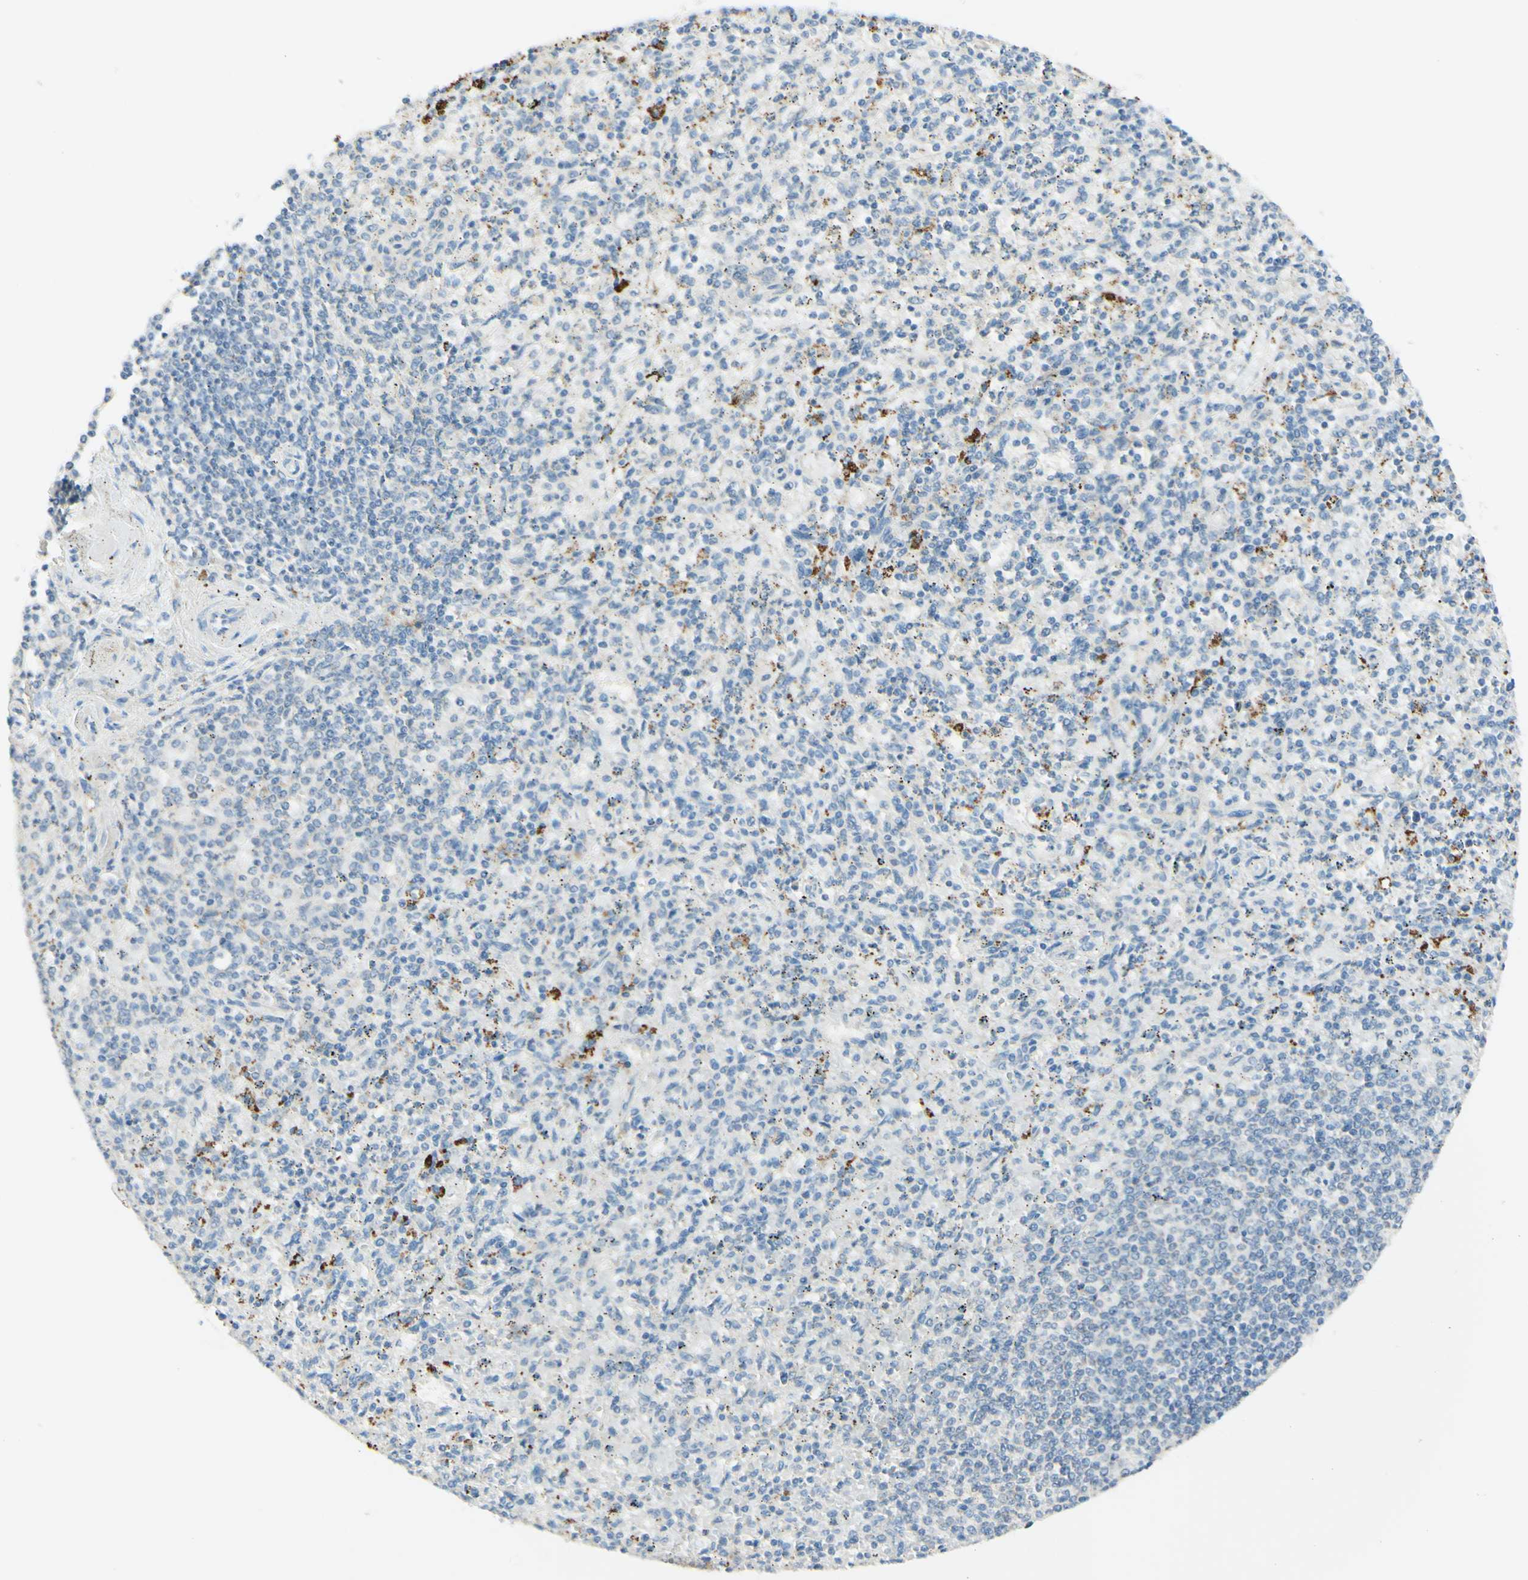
{"staining": {"intensity": "moderate", "quantity": "25%-75%", "location": "cytoplasmic/membranous"}, "tissue": "spleen", "cell_type": "Cells in red pulp", "image_type": "normal", "snomed": [{"axis": "morphology", "description": "Normal tissue, NOS"}, {"axis": "topography", "description": "Spleen"}], "caption": "Spleen was stained to show a protein in brown. There is medium levels of moderate cytoplasmic/membranous positivity in approximately 25%-75% of cells in red pulp.", "gene": "ARMC10", "patient": {"sex": "male", "age": 72}}